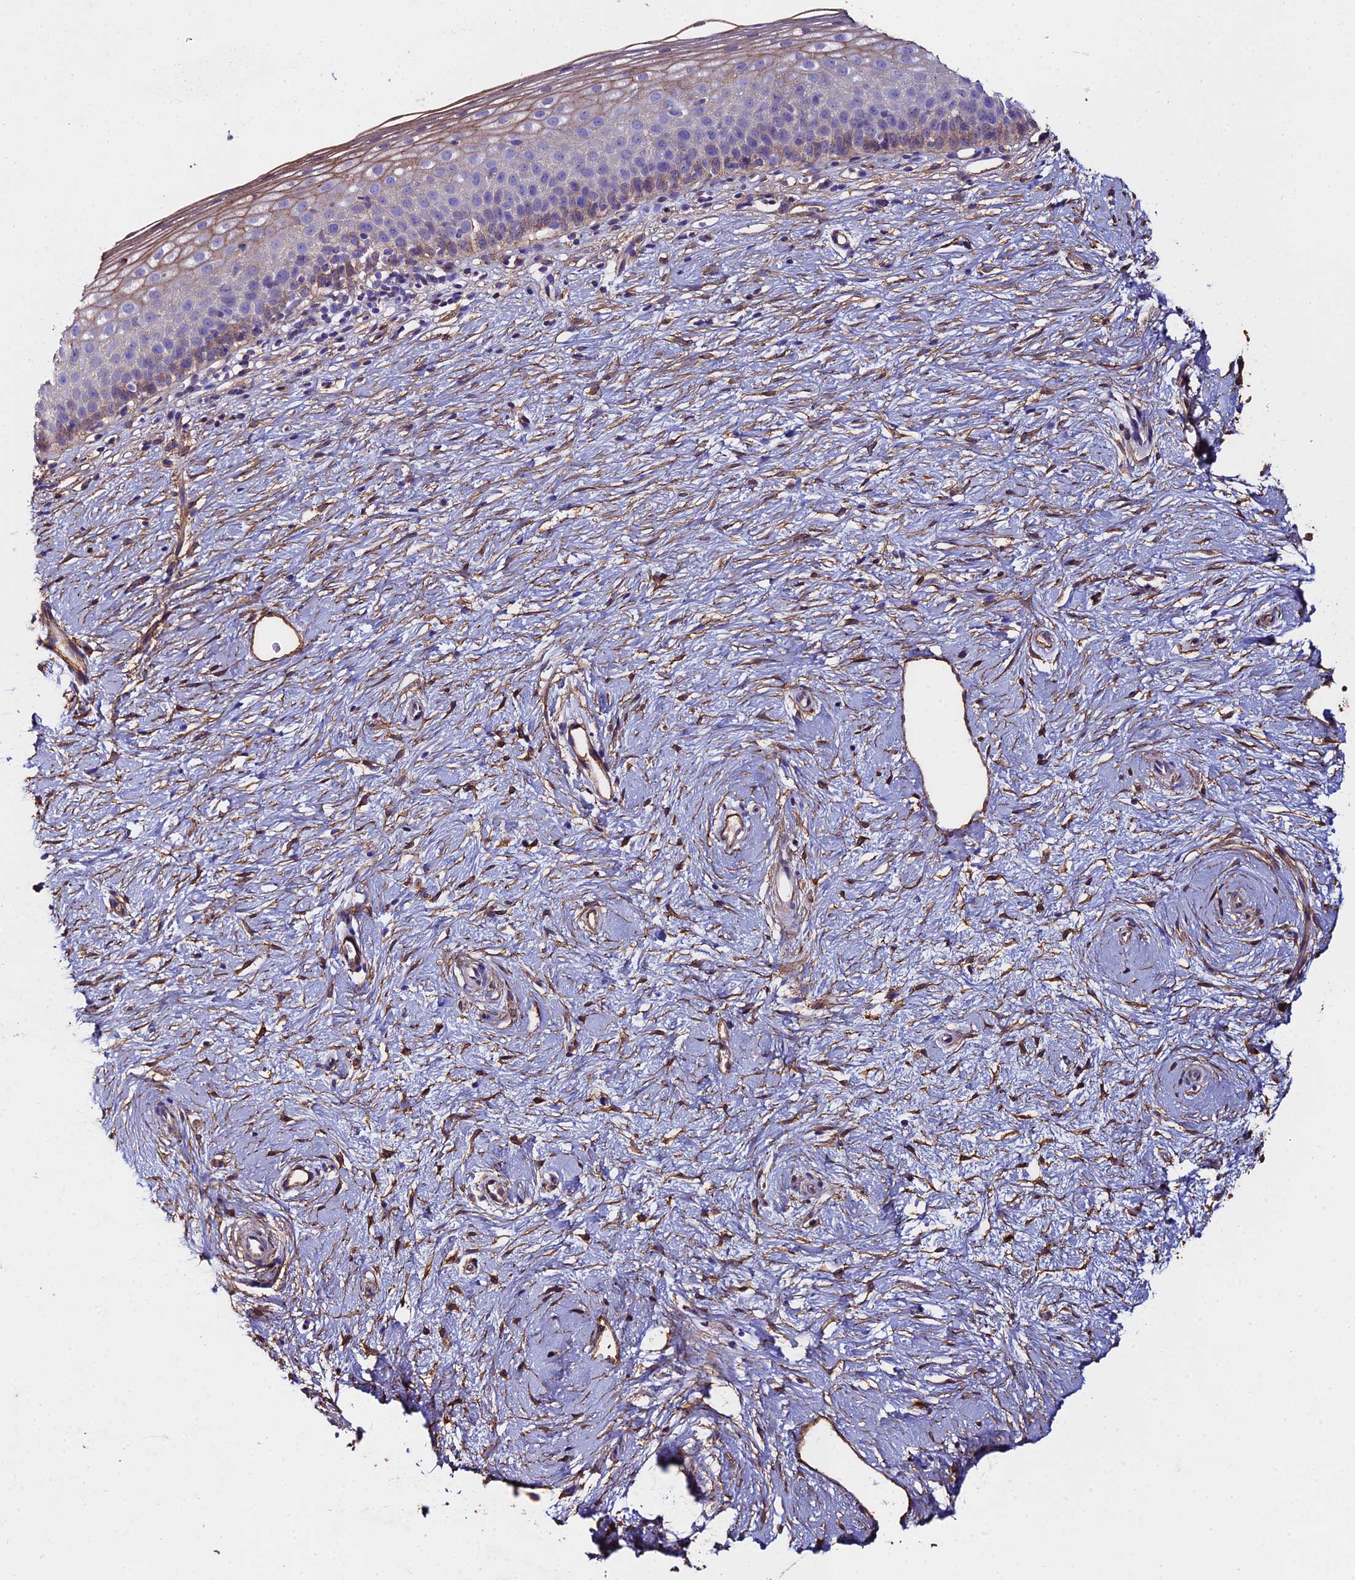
{"staining": {"intensity": "weak", "quantity": "25%-75%", "location": "cytoplasmic/membranous"}, "tissue": "cervix", "cell_type": "Glandular cells", "image_type": "normal", "snomed": [{"axis": "morphology", "description": "Normal tissue, NOS"}, {"axis": "topography", "description": "Cervix"}], "caption": "The photomicrograph demonstrates immunohistochemical staining of normal cervix. There is weak cytoplasmic/membranous positivity is seen in approximately 25%-75% of glandular cells.", "gene": "C6", "patient": {"sex": "female", "age": 57}}